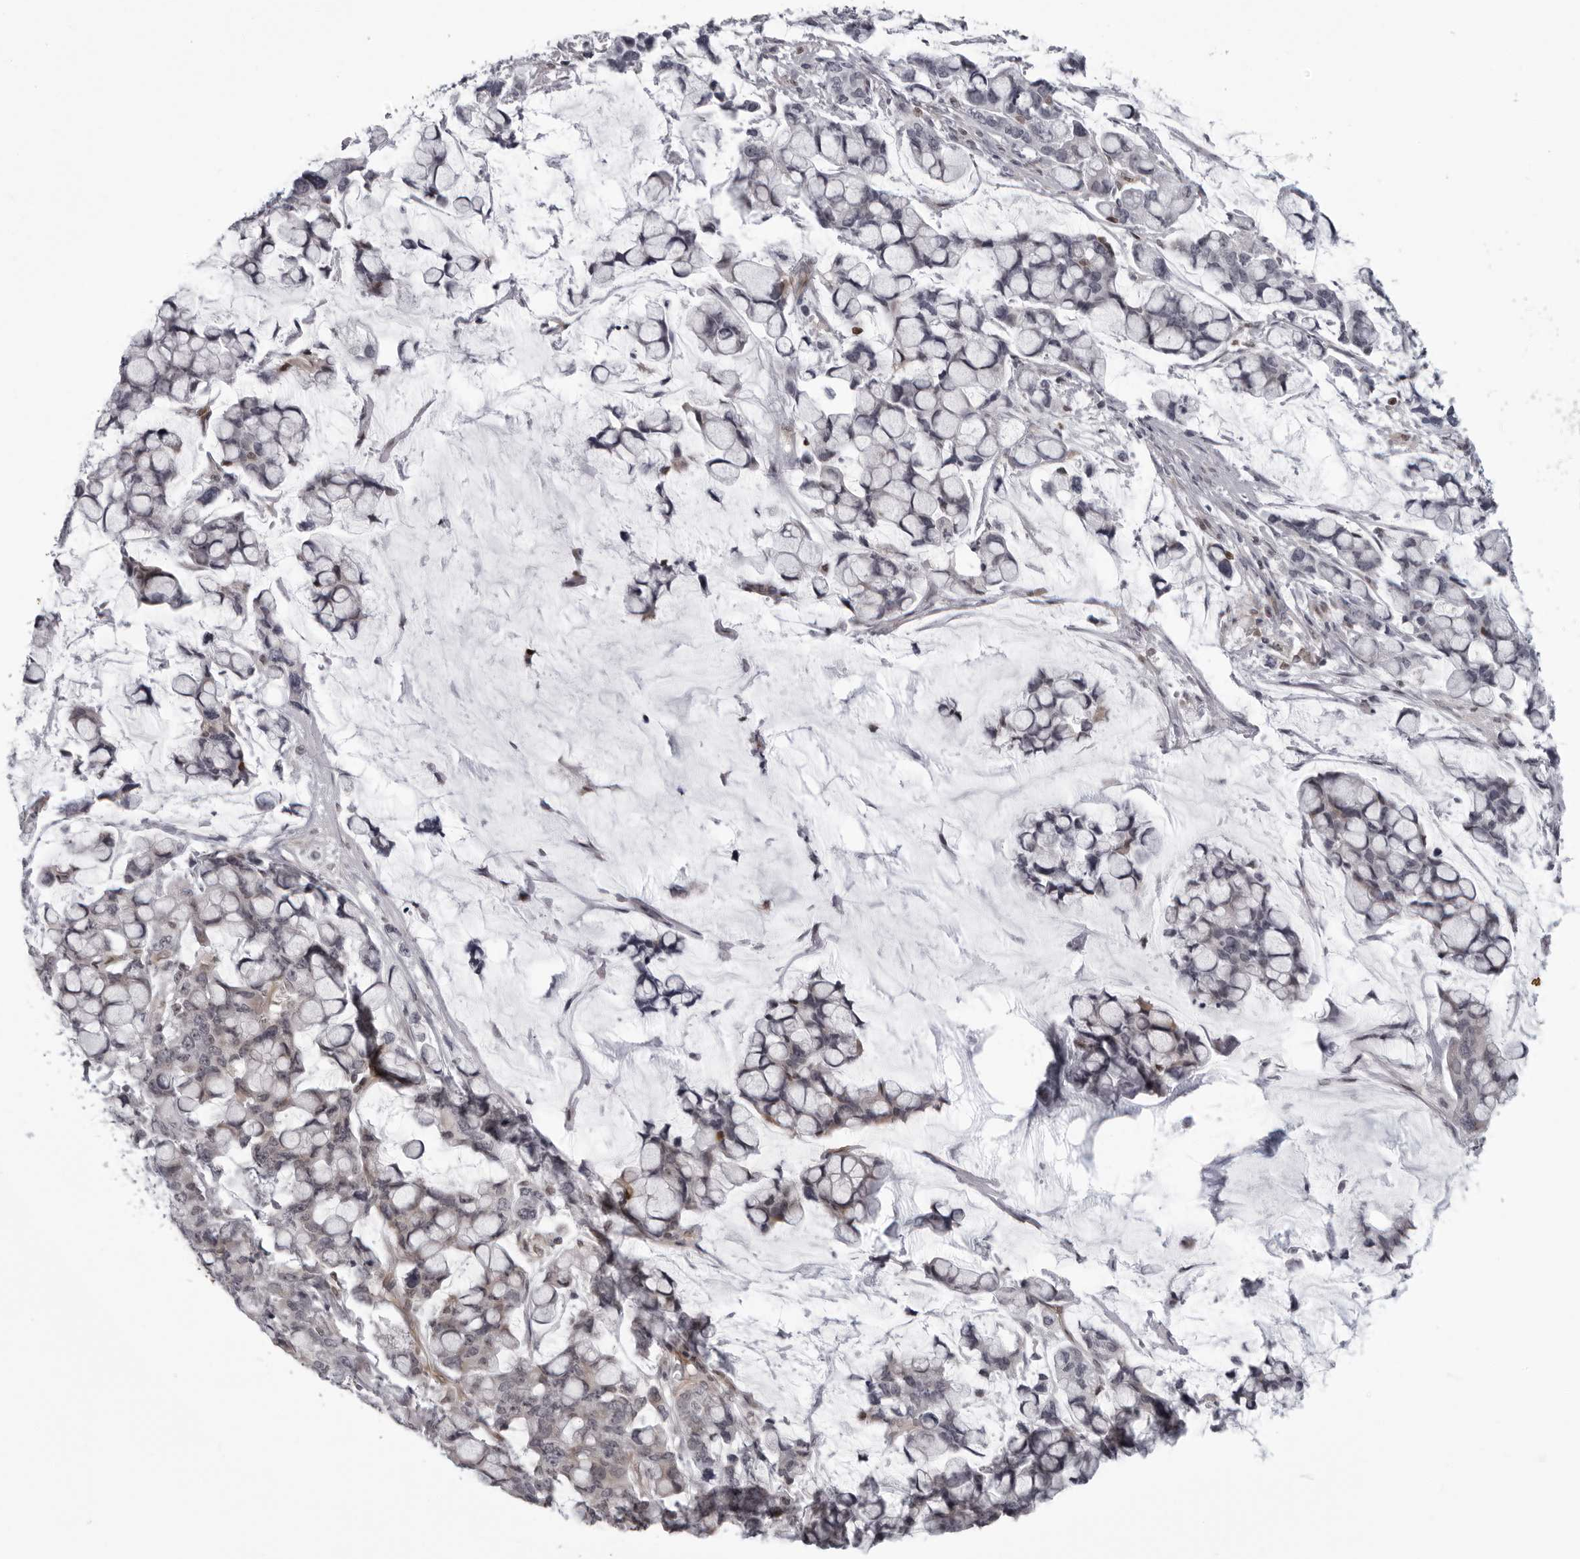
{"staining": {"intensity": "negative", "quantity": "none", "location": "none"}, "tissue": "stomach cancer", "cell_type": "Tumor cells", "image_type": "cancer", "snomed": [{"axis": "morphology", "description": "Adenocarcinoma, NOS"}, {"axis": "topography", "description": "Stomach, lower"}], "caption": "A histopathology image of human stomach cancer is negative for staining in tumor cells.", "gene": "MAPK12", "patient": {"sex": "male", "age": 84}}